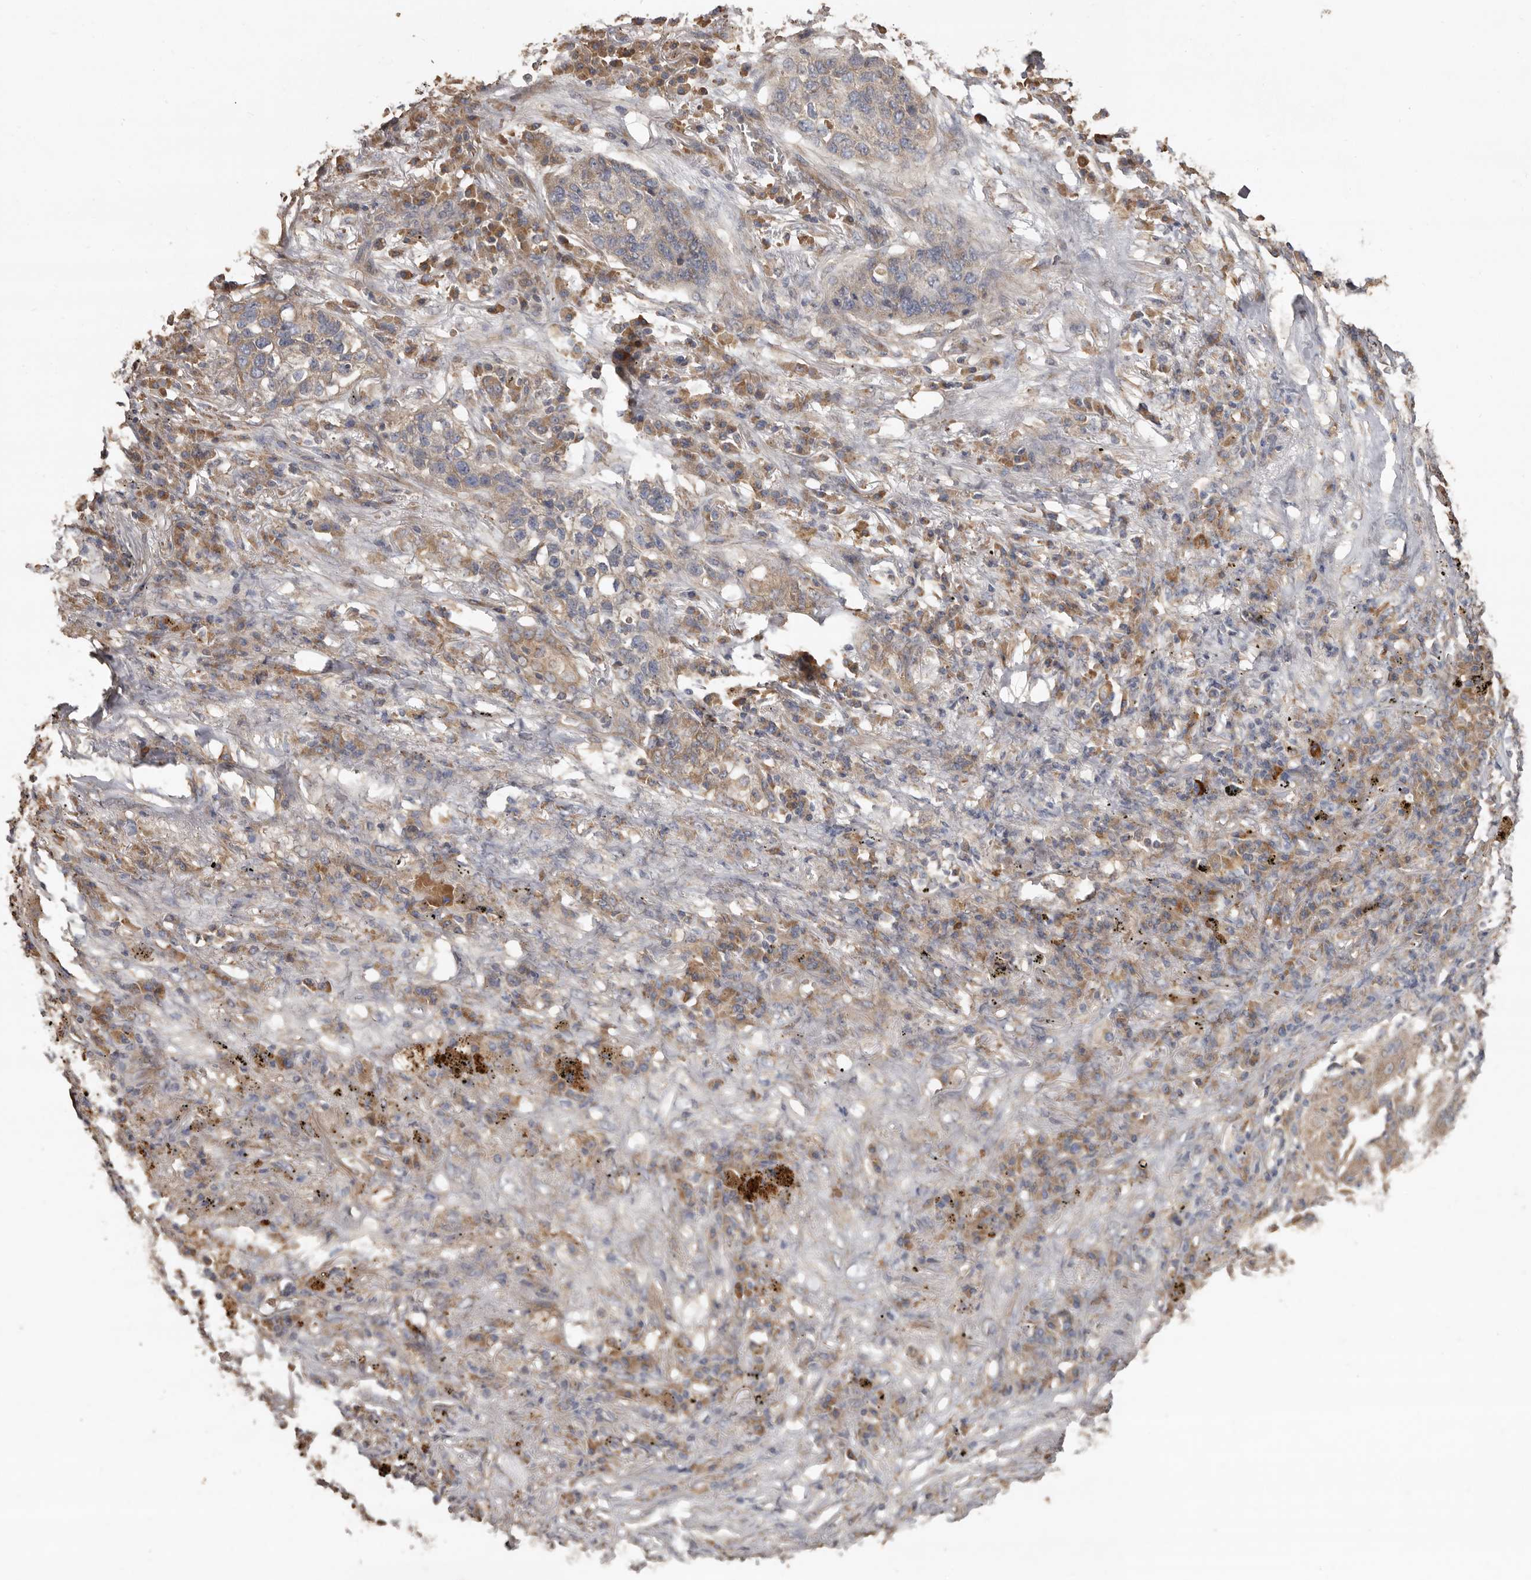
{"staining": {"intensity": "weak", "quantity": "<25%", "location": "cytoplasmic/membranous"}, "tissue": "lung cancer", "cell_type": "Tumor cells", "image_type": "cancer", "snomed": [{"axis": "morphology", "description": "Squamous cell carcinoma, NOS"}, {"axis": "topography", "description": "Lung"}], "caption": "Immunohistochemistry (IHC) image of neoplastic tissue: human lung squamous cell carcinoma stained with DAB (3,3'-diaminobenzidine) reveals no significant protein positivity in tumor cells.", "gene": "FLCN", "patient": {"sex": "female", "age": 63}}